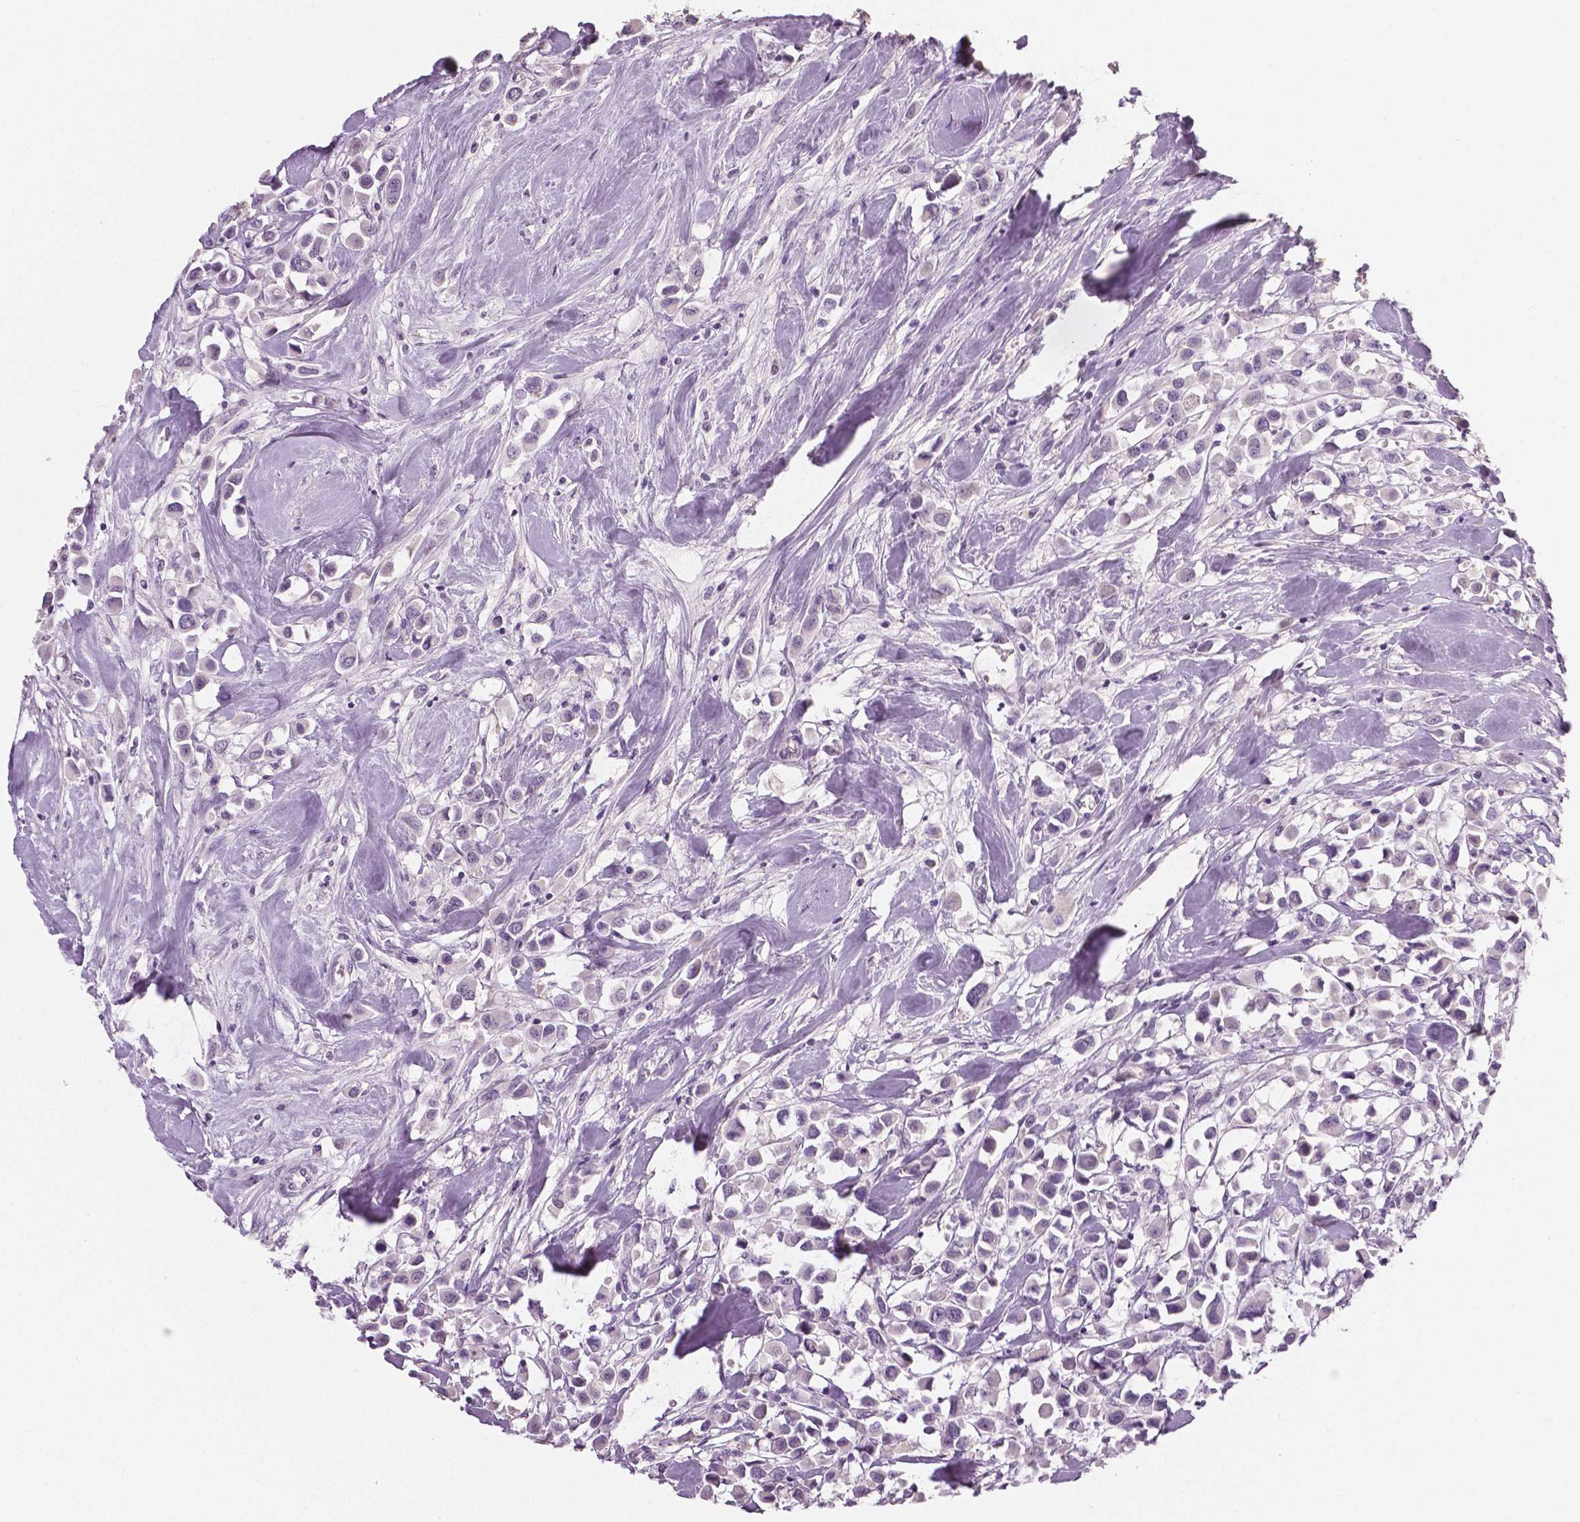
{"staining": {"intensity": "negative", "quantity": "none", "location": "none"}, "tissue": "breast cancer", "cell_type": "Tumor cells", "image_type": "cancer", "snomed": [{"axis": "morphology", "description": "Duct carcinoma"}, {"axis": "topography", "description": "Breast"}], "caption": "There is no significant positivity in tumor cells of breast cancer (infiltrating ductal carcinoma).", "gene": "NECAB1", "patient": {"sex": "female", "age": 61}}